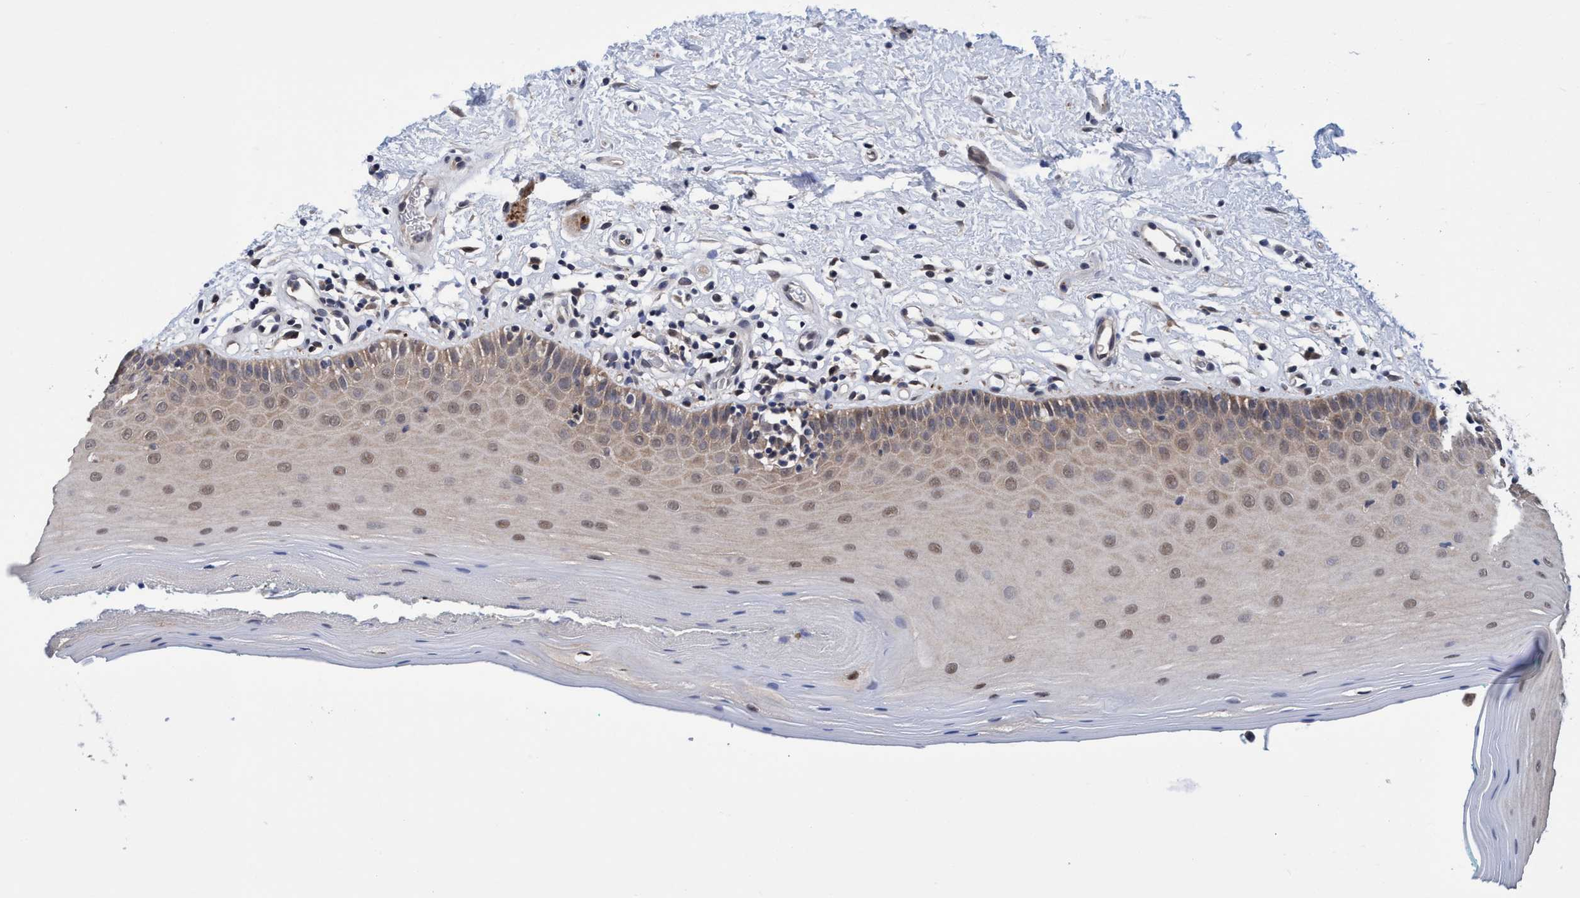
{"staining": {"intensity": "moderate", "quantity": ">75%", "location": "cytoplasmic/membranous,nuclear"}, "tissue": "oral mucosa", "cell_type": "Squamous epithelial cells", "image_type": "normal", "snomed": [{"axis": "morphology", "description": "Normal tissue, NOS"}, {"axis": "topography", "description": "Skeletal muscle"}, {"axis": "topography", "description": "Oral tissue"}], "caption": "Moderate cytoplasmic/membranous,nuclear staining for a protein is present in approximately >75% of squamous epithelial cells of benign oral mucosa using IHC.", "gene": "PSMD12", "patient": {"sex": "male", "age": 58}}